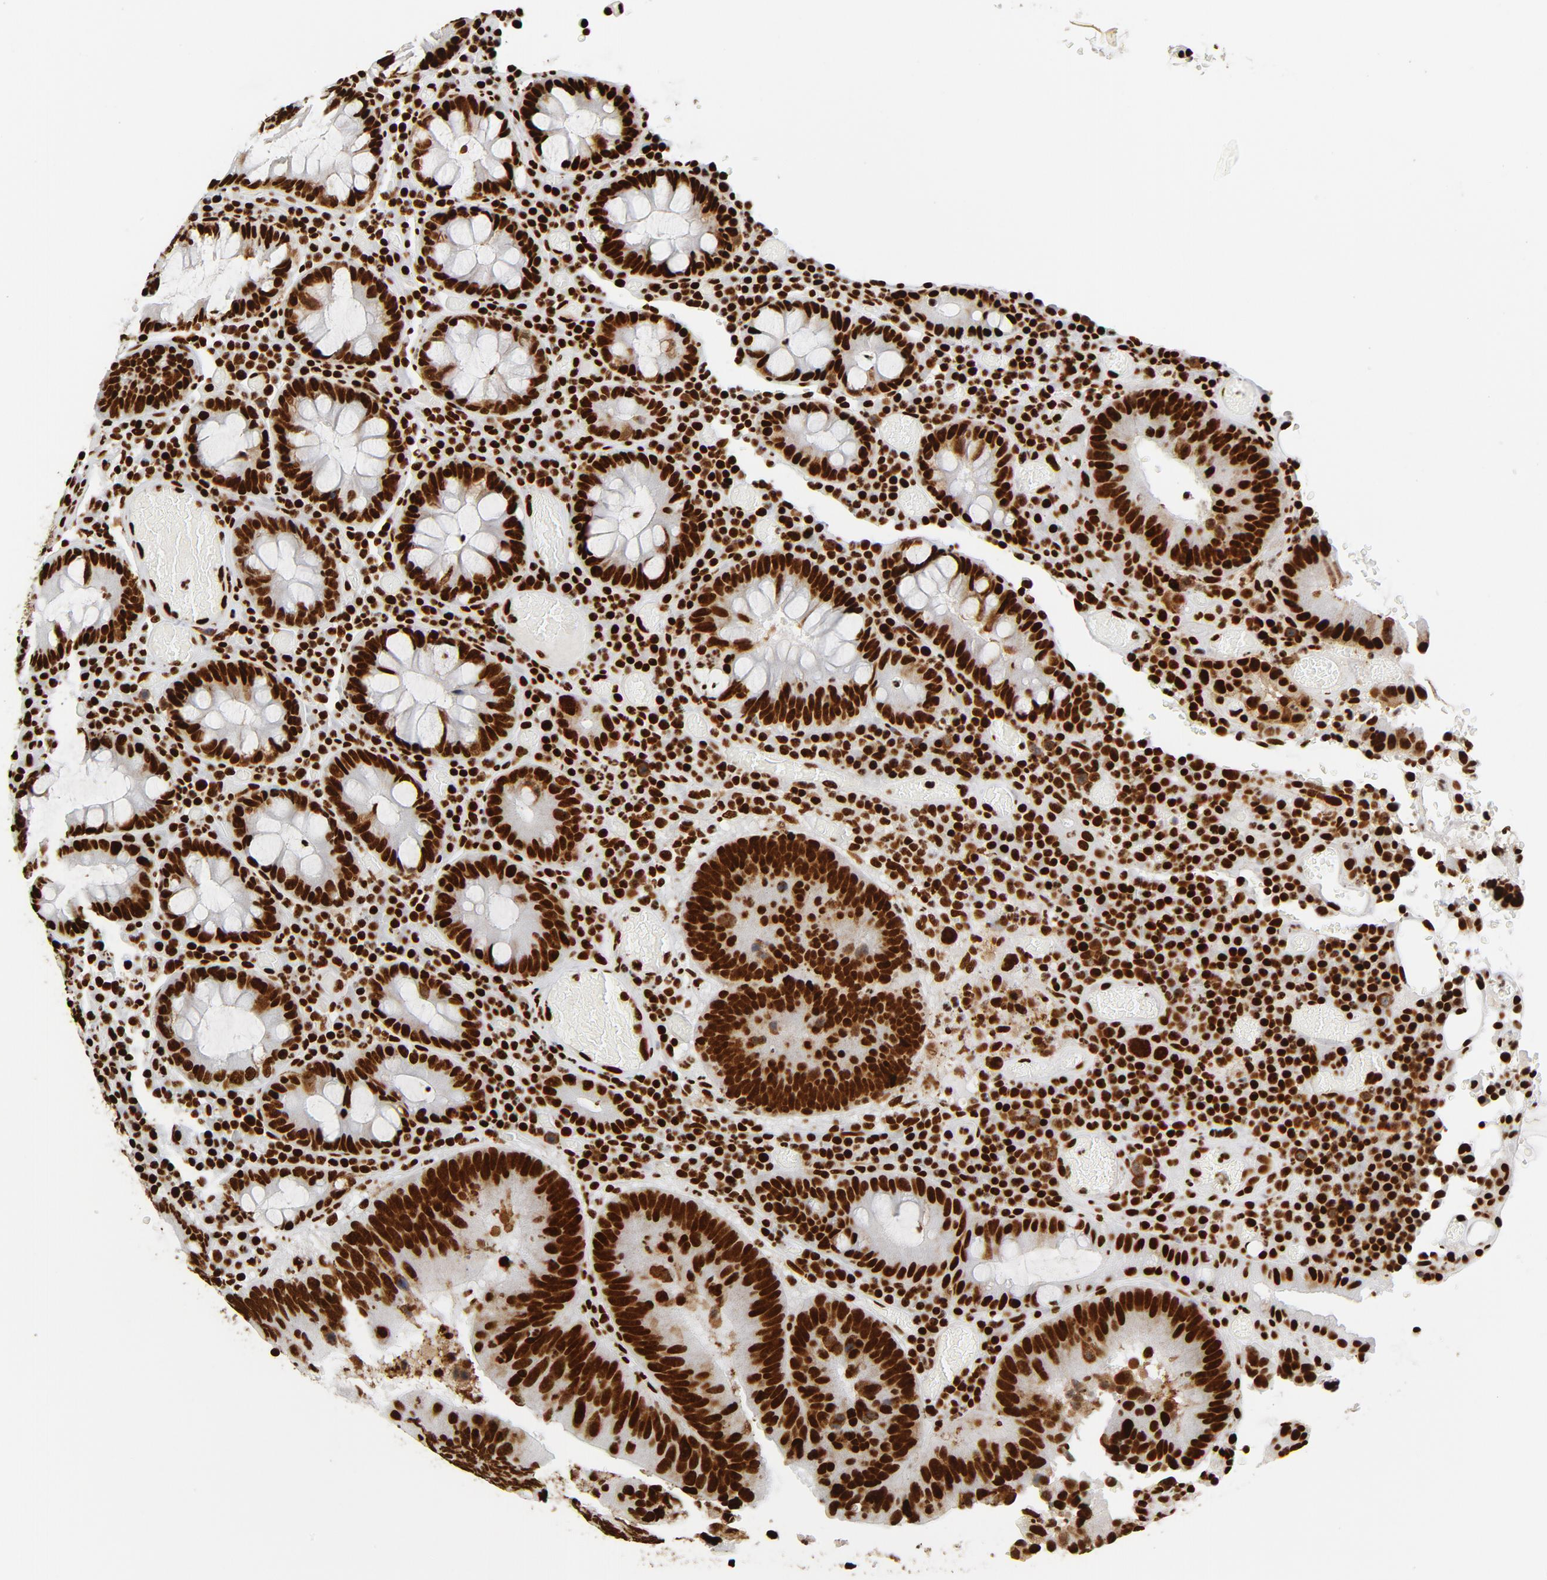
{"staining": {"intensity": "strong", "quantity": ">75%", "location": "nuclear"}, "tissue": "colorectal cancer", "cell_type": "Tumor cells", "image_type": "cancer", "snomed": [{"axis": "morphology", "description": "Normal tissue, NOS"}, {"axis": "morphology", "description": "Adenocarcinoma, NOS"}, {"axis": "topography", "description": "Colon"}], "caption": "Tumor cells show strong nuclear staining in approximately >75% of cells in colorectal adenocarcinoma.", "gene": "XRCC6", "patient": {"sex": "female", "age": 78}}